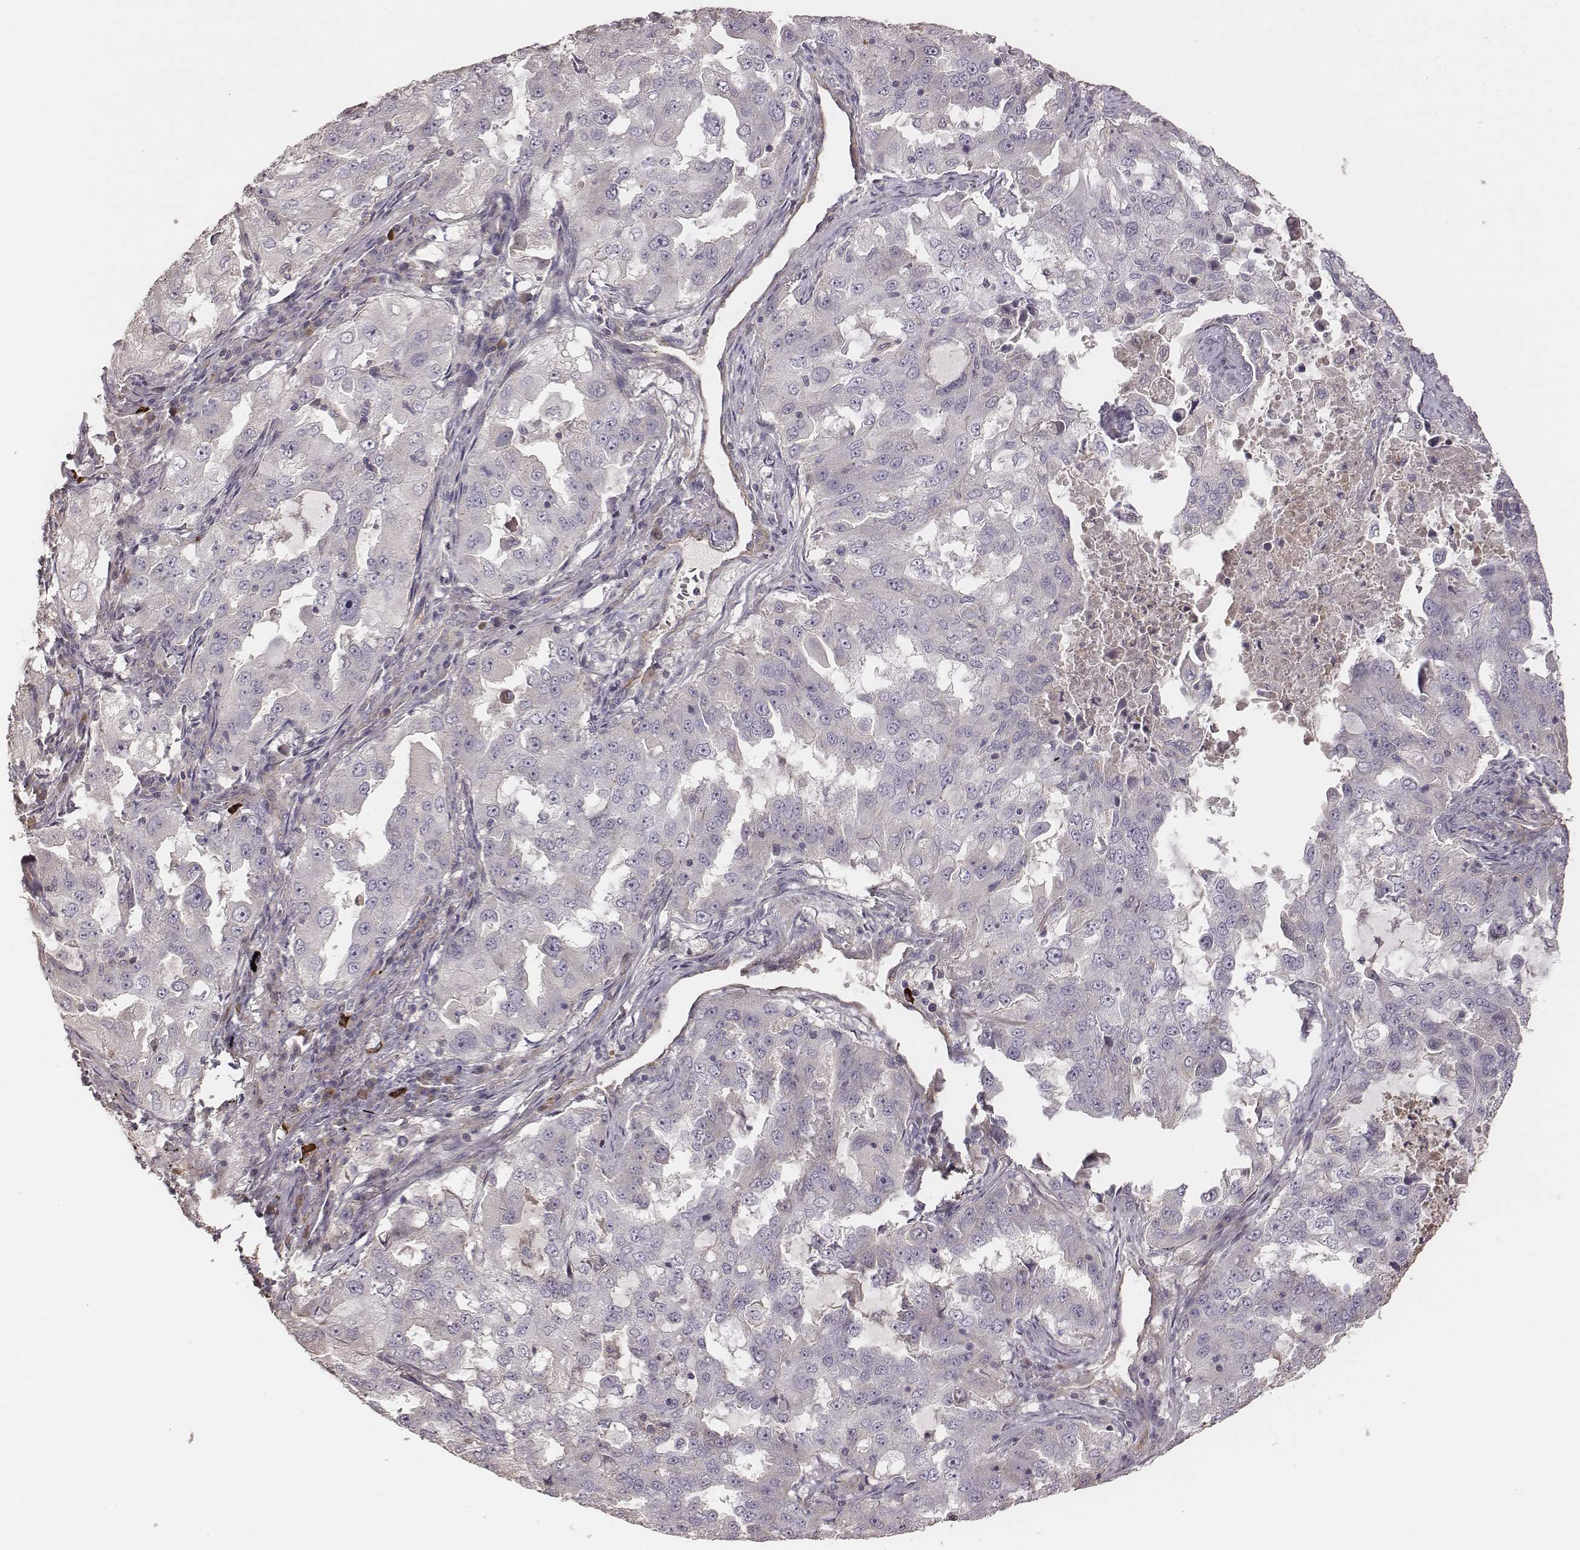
{"staining": {"intensity": "negative", "quantity": "none", "location": "none"}, "tissue": "lung cancer", "cell_type": "Tumor cells", "image_type": "cancer", "snomed": [{"axis": "morphology", "description": "Adenocarcinoma, NOS"}, {"axis": "topography", "description": "Lung"}], "caption": "This is a photomicrograph of IHC staining of lung cancer, which shows no staining in tumor cells. (Stains: DAB IHC with hematoxylin counter stain, Microscopy: brightfield microscopy at high magnification).", "gene": "OTOGL", "patient": {"sex": "female", "age": 61}}